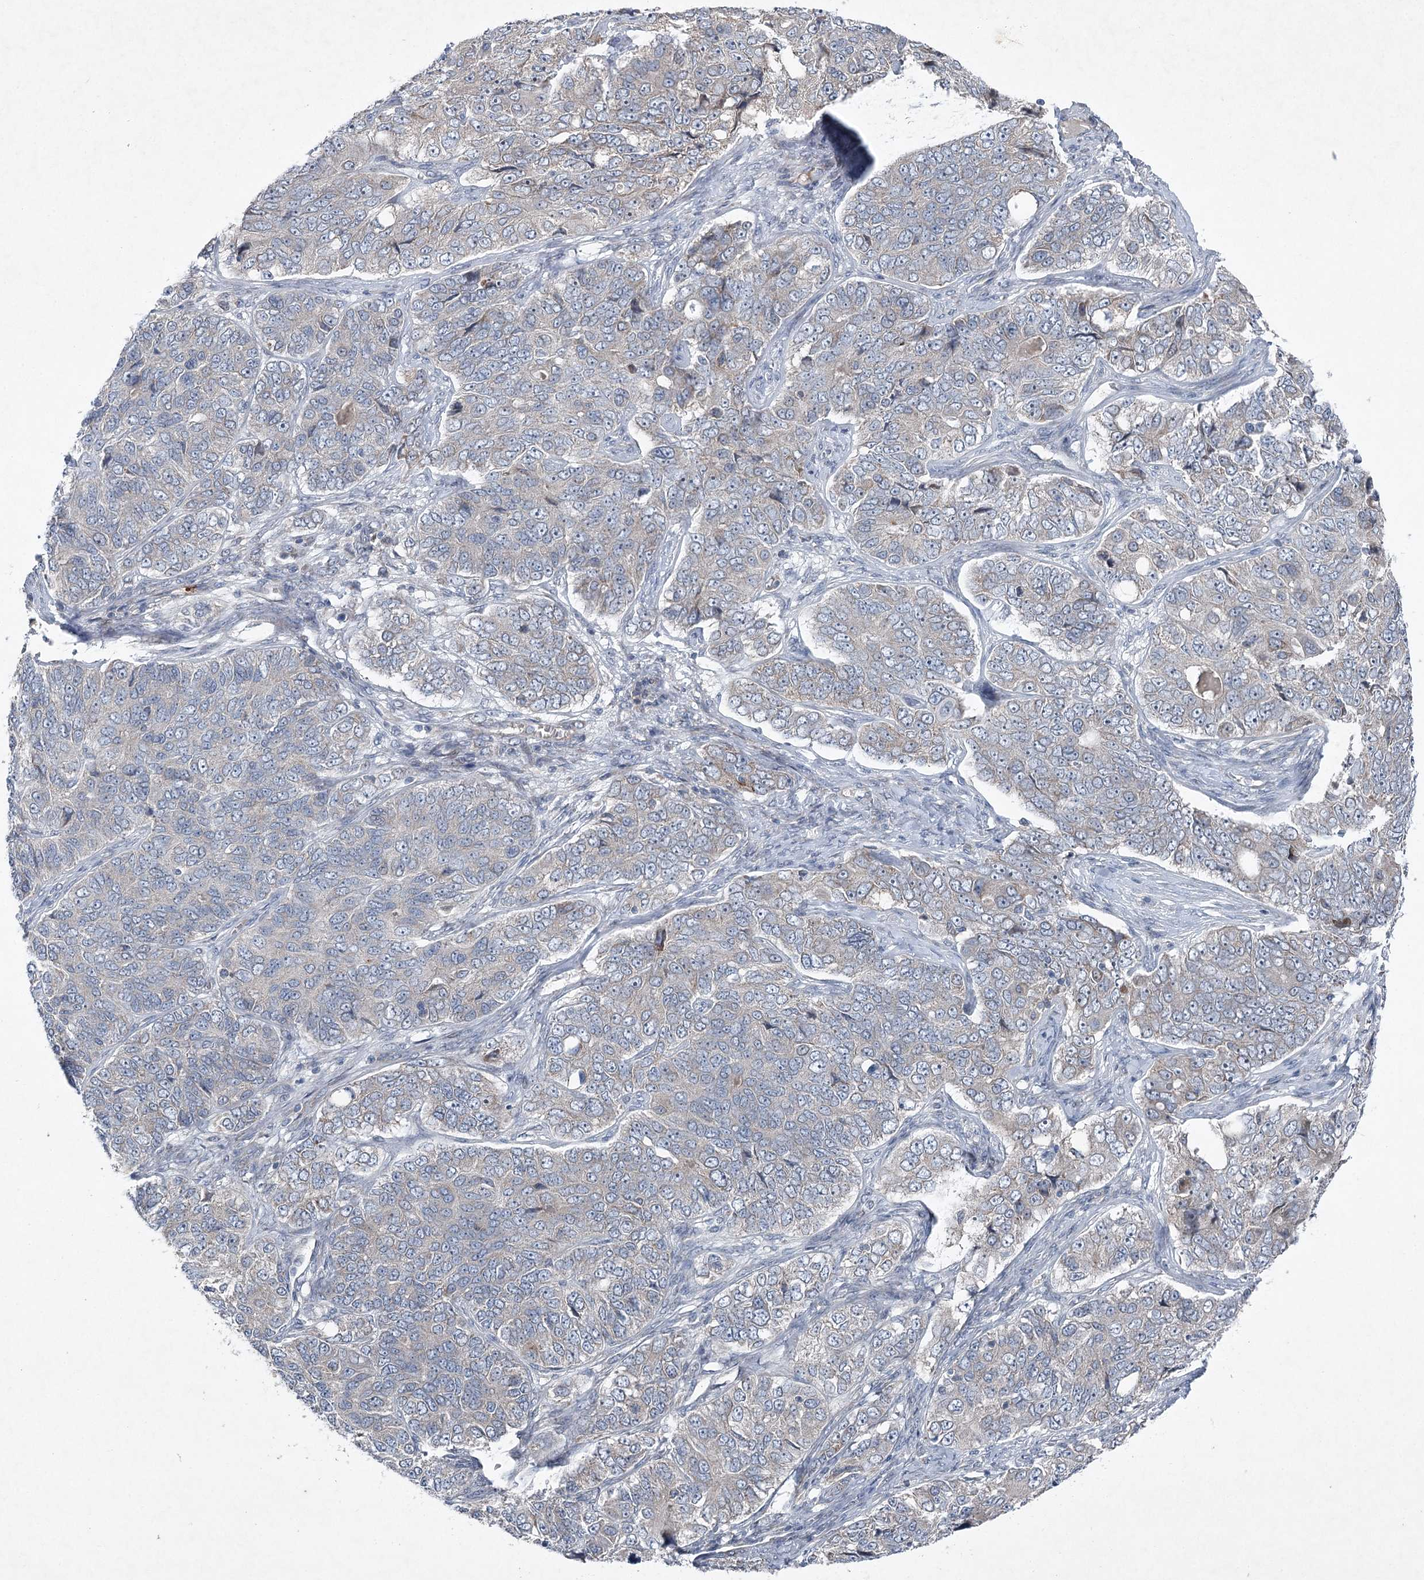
{"staining": {"intensity": "weak", "quantity": "<25%", "location": "cytoplasmic/membranous"}, "tissue": "ovarian cancer", "cell_type": "Tumor cells", "image_type": "cancer", "snomed": [{"axis": "morphology", "description": "Carcinoma, endometroid"}, {"axis": "topography", "description": "Ovary"}], "caption": "The immunohistochemistry (IHC) histopathology image has no significant staining in tumor cells of ovarian cancer tissue. (IHC, brightfield microscopy, high magnification).", "gene": "PLA2G12A", "patient": {"sex": "female", "age": 51}}